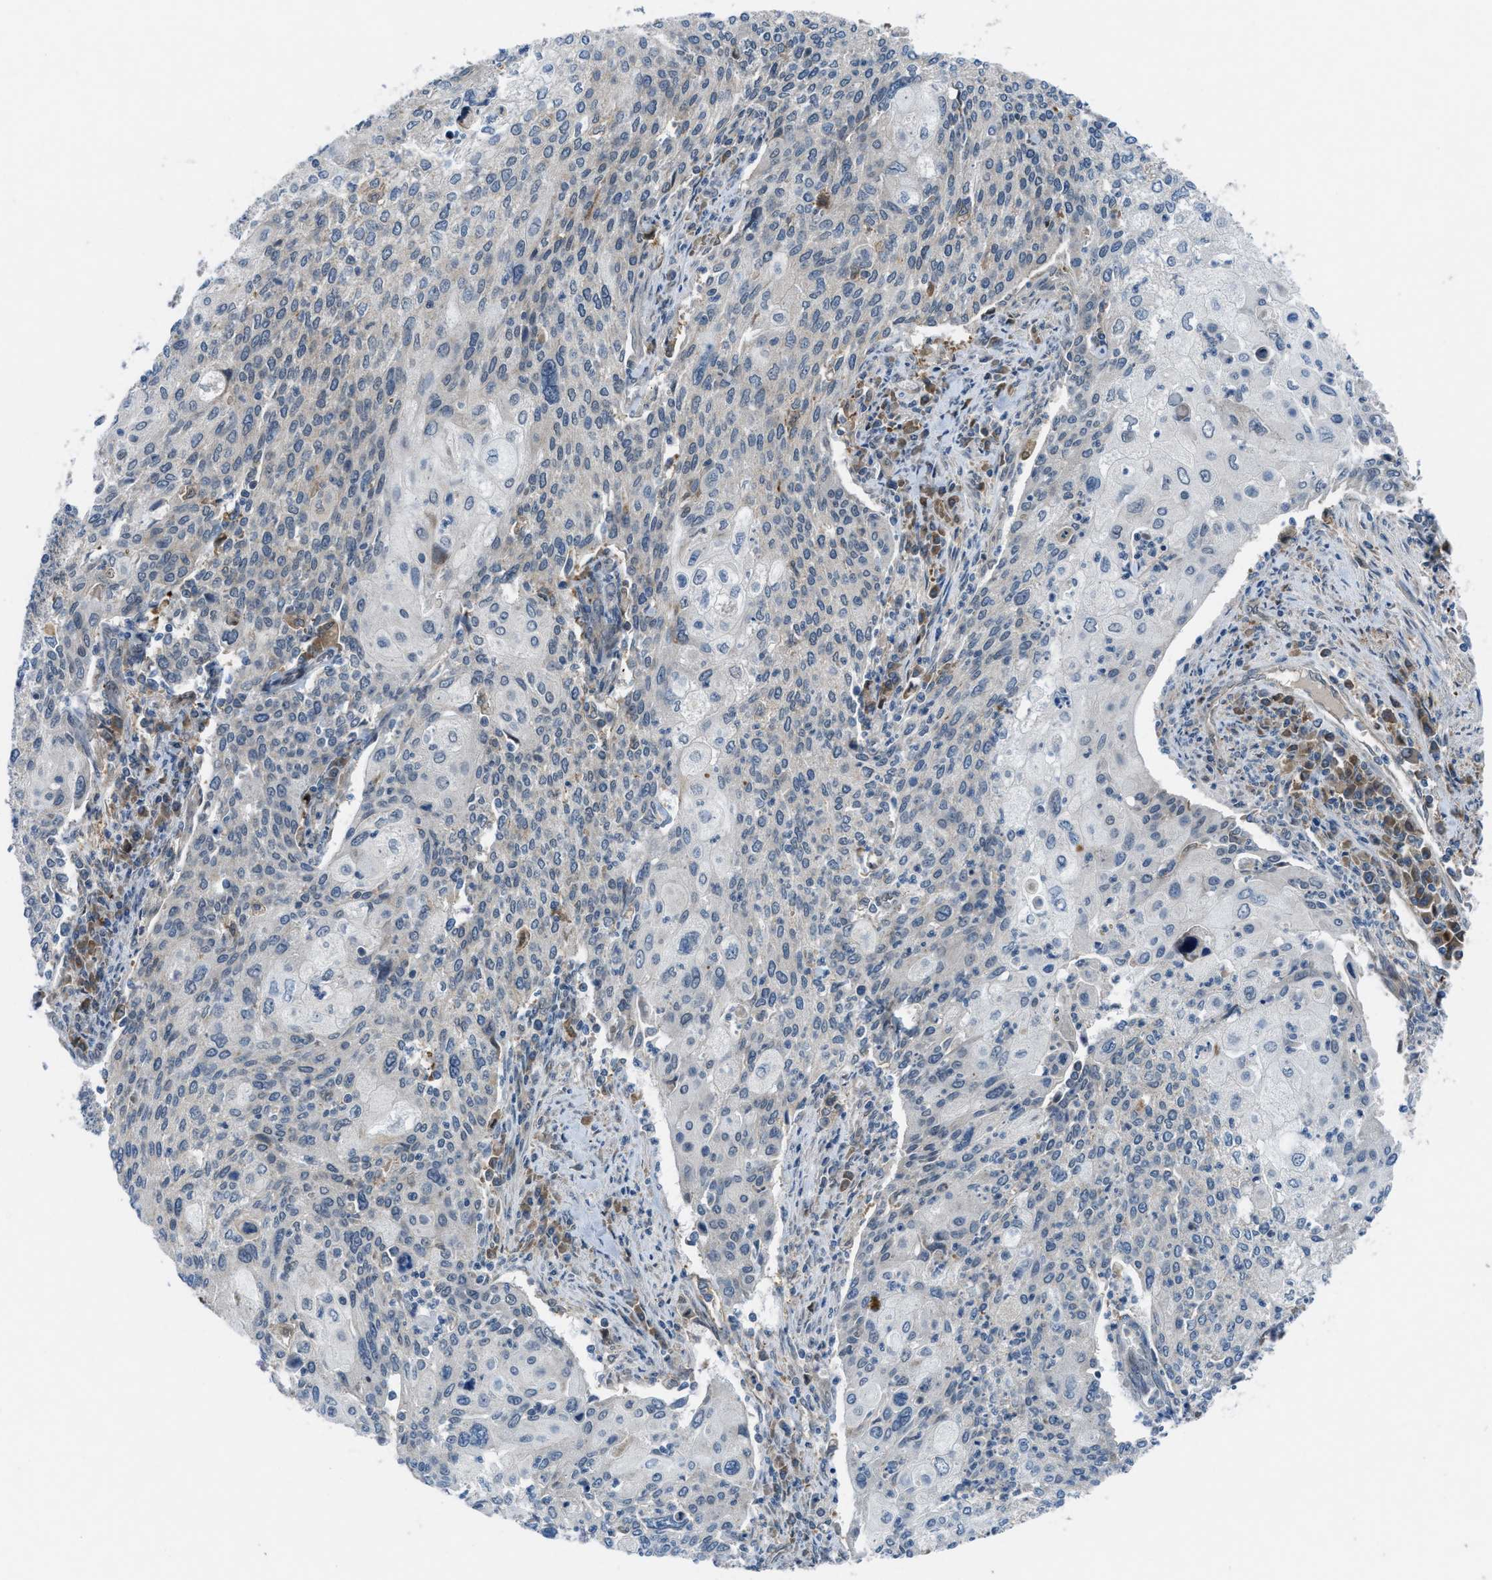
{"staining": {"intensity": "negative", "quantity": "none", "location": "none"}, "tissue": "cervical cancer", "cell_type": "Tumor cells", "image_type": "cancer", "snomed": [{"axis": "morphology", "description": "Squamous cell carcinoma, NOS"}, {"axis": "topography", "description": "Cervix"}], "caption": "Immunohistochemical staining of cervical squamous cell carcinoma demonstrates no significant staining in tumor cells.", "gene": "BAZ2B", "patient": {"sex": "female", "age": 40}}